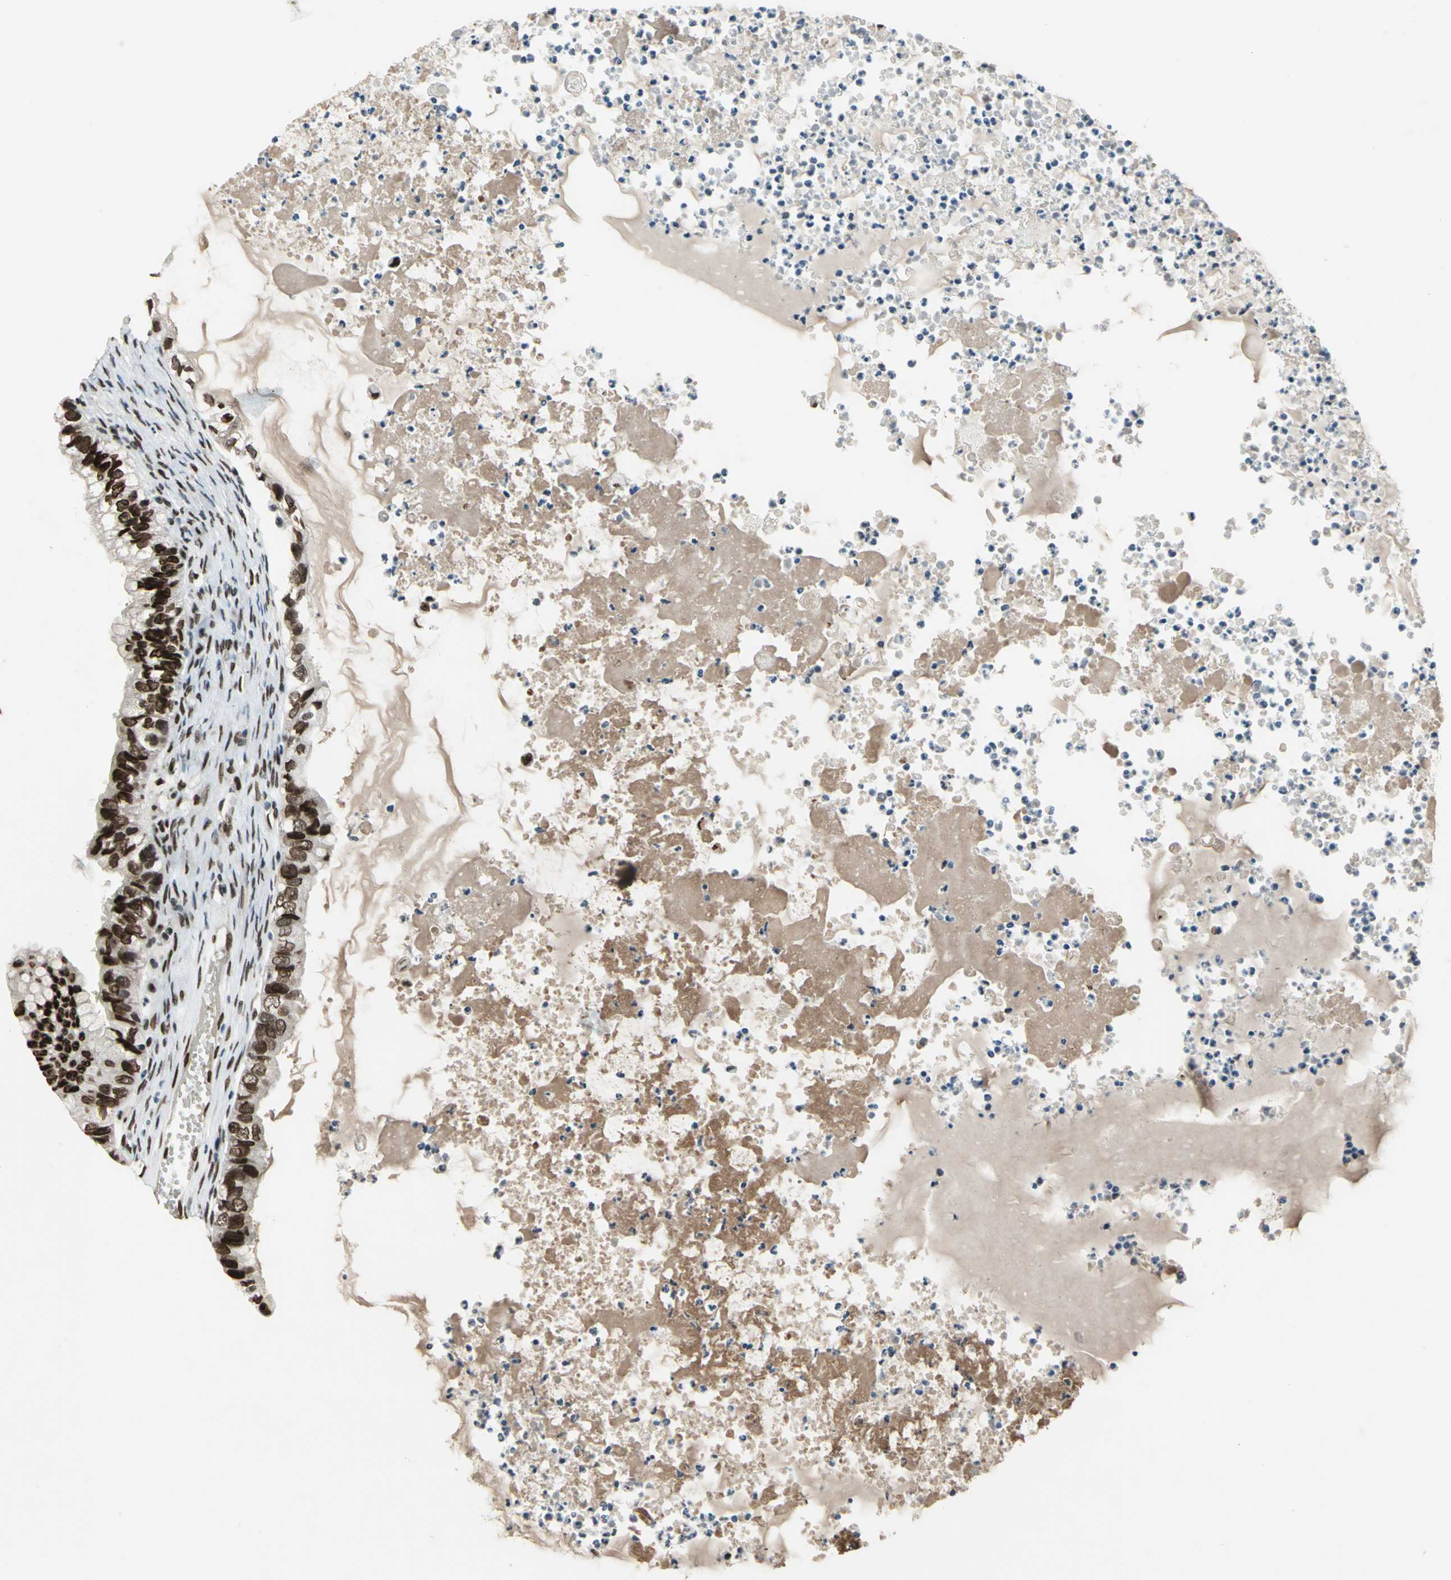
{"staining": {"intensity": "strong", "quantity": ">75%", "location": "nuclear"}, "tissue": "ovarian cancer", "cell_type": "Tumor cells", "image_type": "cancer", "snomed": [{"axis": "morphology", "description": "Cystadenocarcinoma, mucinous, NOS"}, {"axis": "topography", "description": "Ovary"}], "caption": "IHC staining of ovarian mucinous cystadenocarcinoma, which reveals high levels of strong nuclear staining in about >75% of tumor cells indicating strong nuclear protein expression. The staining was performed using DAB (3,3'-diaminobenzidine) (brown) for protein detection and nuclei were counterstained in hematoxylin (blue).", "gene": "ISY1", "patient": {"sex": "female", "age": 80}}